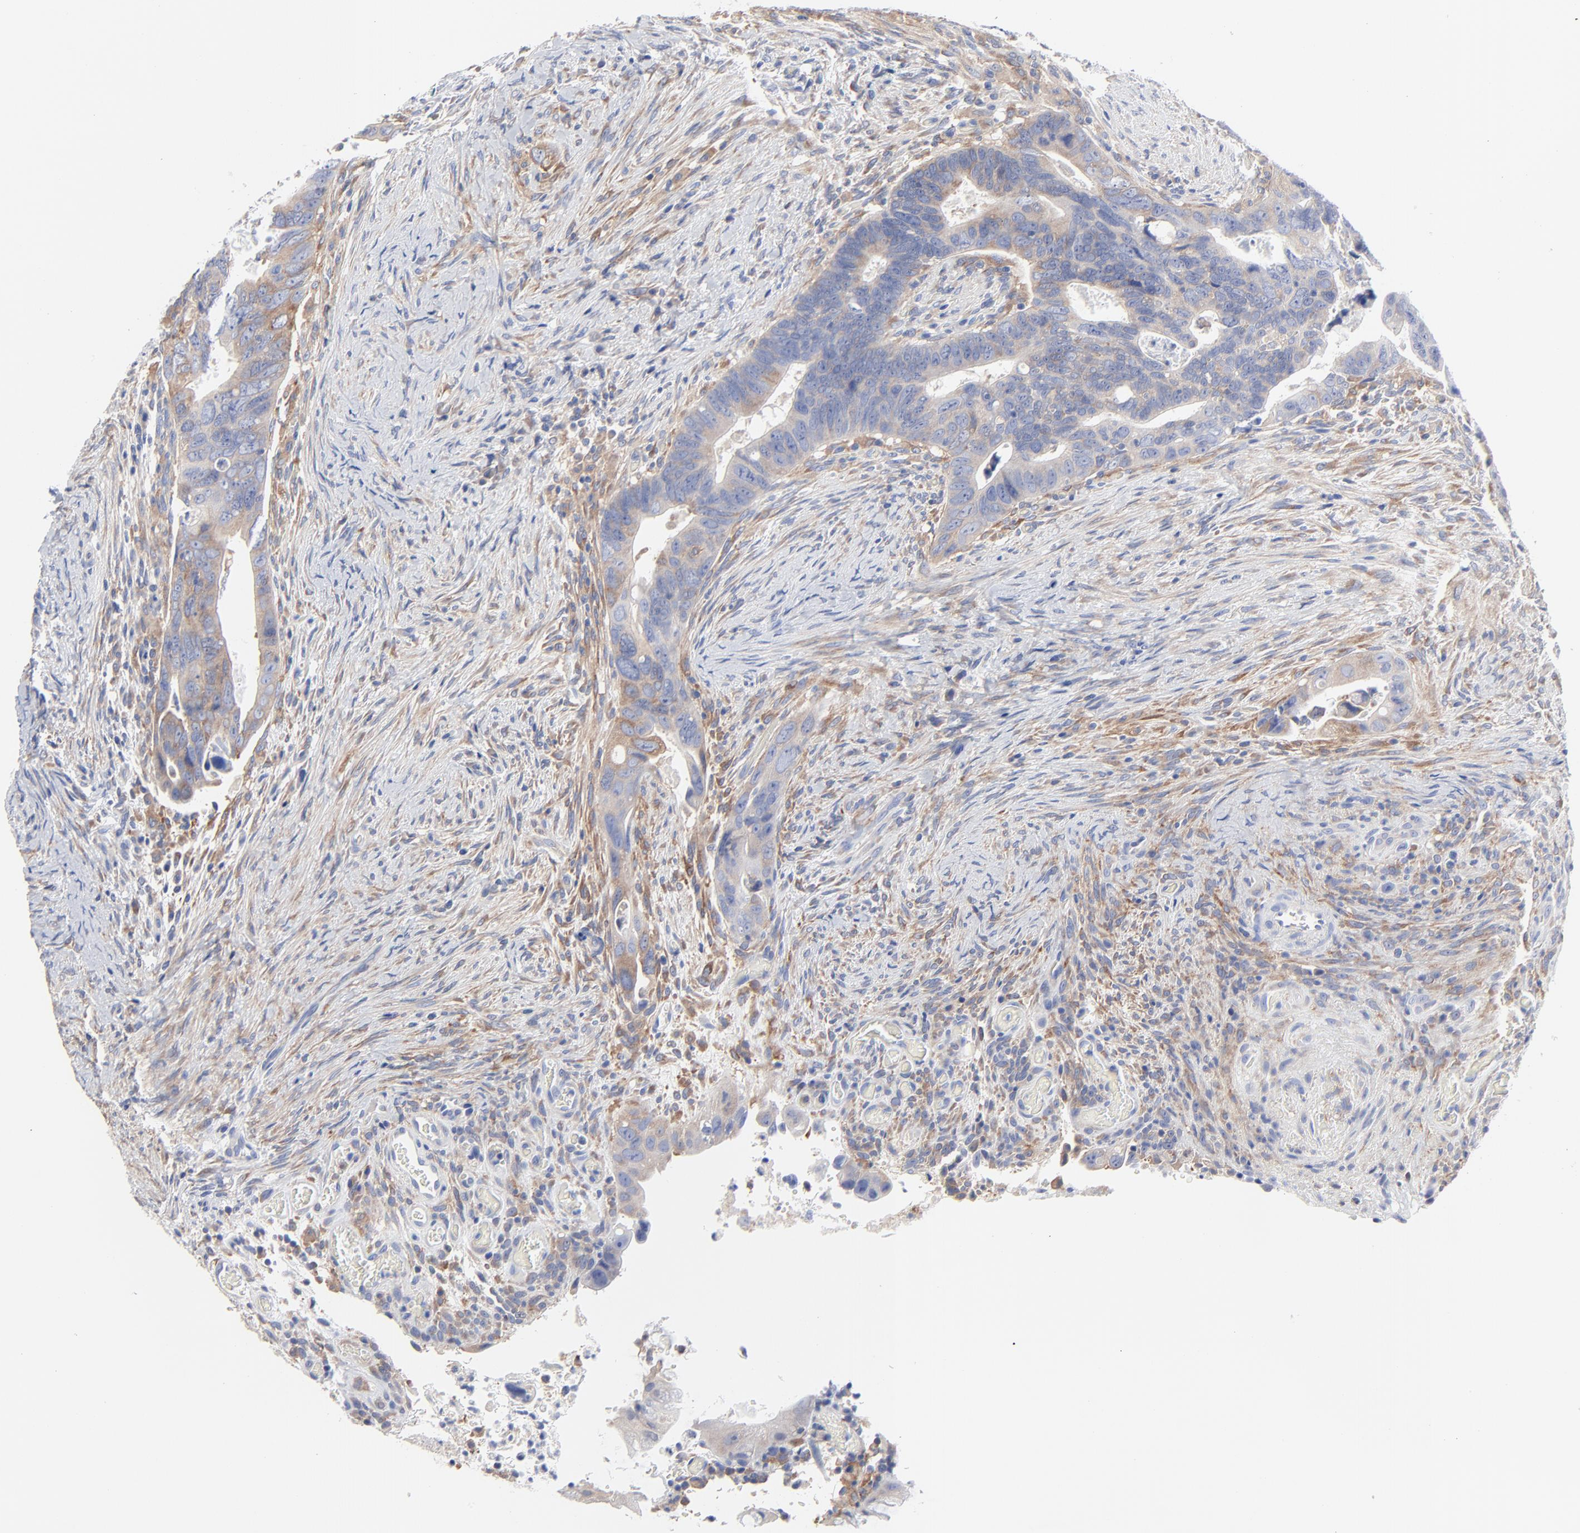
{"staining": {"intensity": "weak", "quantity": "25%-75%", "location": "cytoplasmic/membranous"}, "tissue": "colorectal cancer", "cell_type": "Tumor cells", "image_type": "cancer", "snomed": [{"axis": "morphology", "description": "Adenocarcinoma, NOS"}, {"axis": "topography", "description": "Rectum"}], "caption": "Immunohistochemical staining of human colorectal cancer (adenocarcinoma) reveals low levels of weak cytoplasmic/membranous protein staining in approximately 25%-75% of tumor cells.", "gene": "STAT2", "patient": {"sex": "male", "age": 53}}